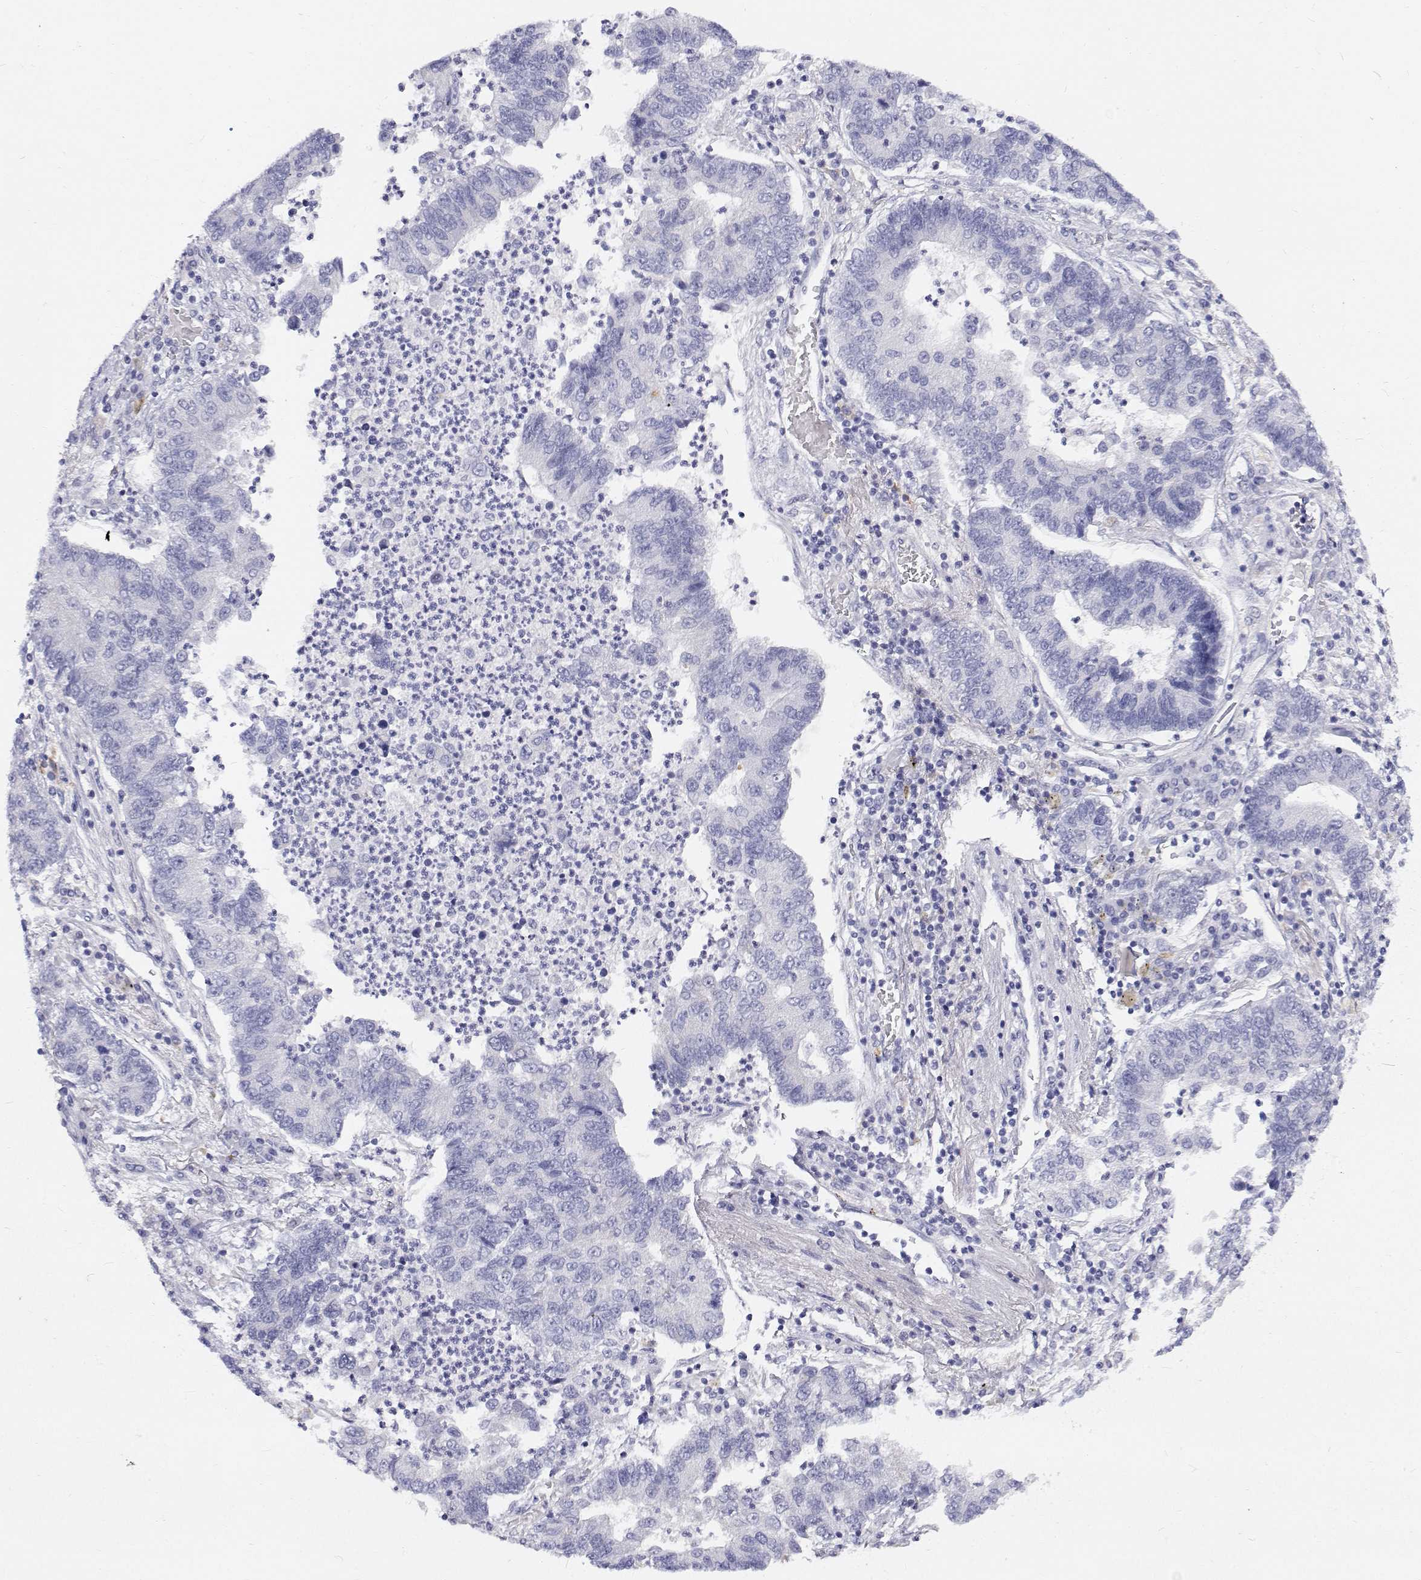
{"staining": {"intensity": "negative", "quantity": "none", "location": "none"}, "tissue": "lung cancer", "cell_type": "Tumor cells", "image_type": "cancer", "snomed": [{"axis": "morphology", "description": "Adenocarcinoma, NOS"}, {"axis": "topography", "description": "Lung"}], "caption": "IHC histopathology image of neoplastic tissue: human lung adenocarcinoma stained with DAB (3,3'-diaminobenzidine) demonstrates no significant protein positivity in tumor cells.", "gene": "NCR2", "patient": {"sex": "female", "age": 57}}